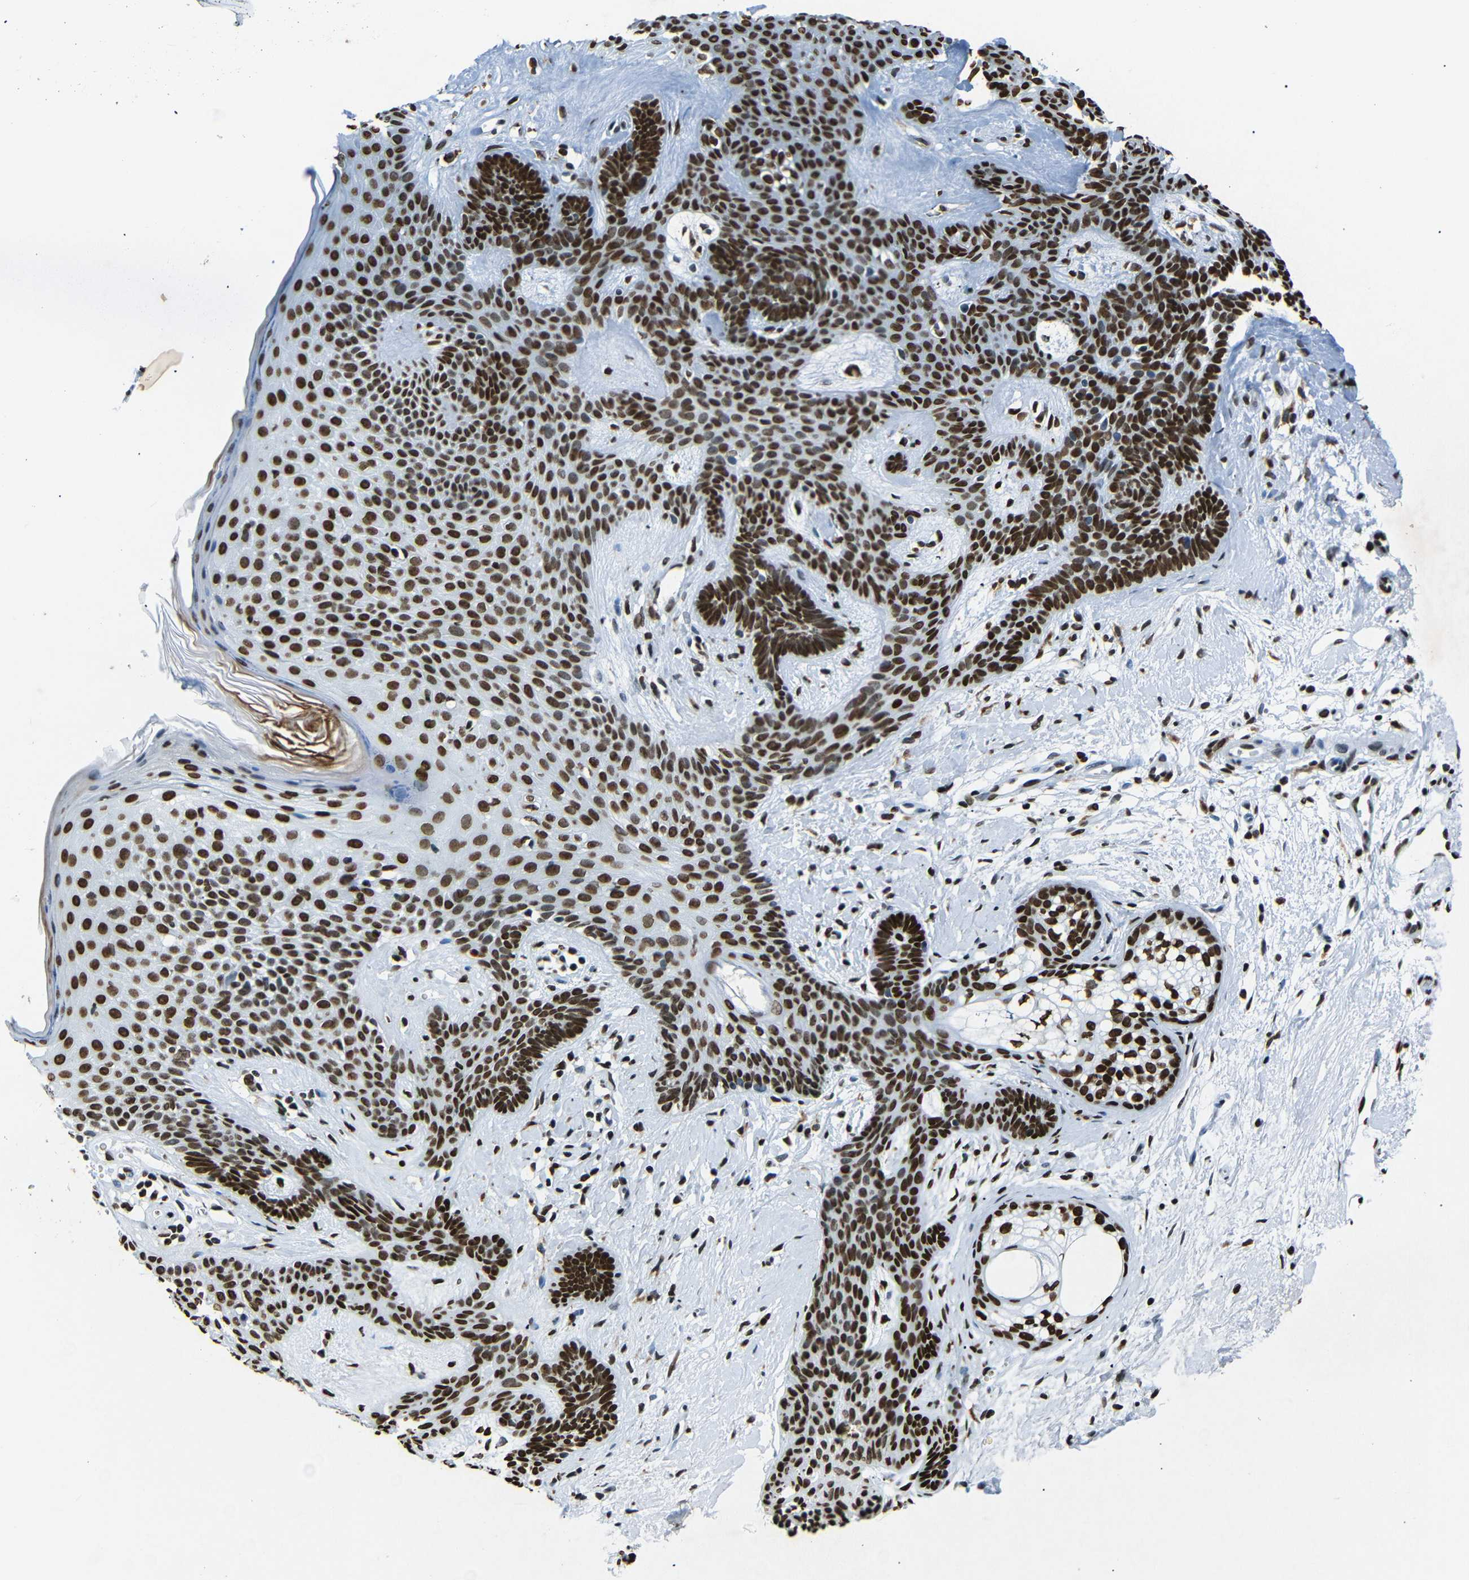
{"staining": {"intensity": "strong", "quantity": ">75%", "location": "nuclear"}, "tissue": "skin cancer", "cell_type": "Tumor cells", "image_type": "cancer", "snomed": [{"axis": "morphology", "description": "Developmental malformation"}, {"axis": "morphology", "description": "Basal cell carcinoma"}, {"axis": "topography", "description": "Skin"}], "caption": "This photomicrograph reveals immunohistochemistry (IHC) staining of human skin cancer (basal cell carcinoma), with high strong nuclear staining in about >75% of tumor cells.", "gene": "HMGN1", "patient": {"sex": "female", "age": 62}}